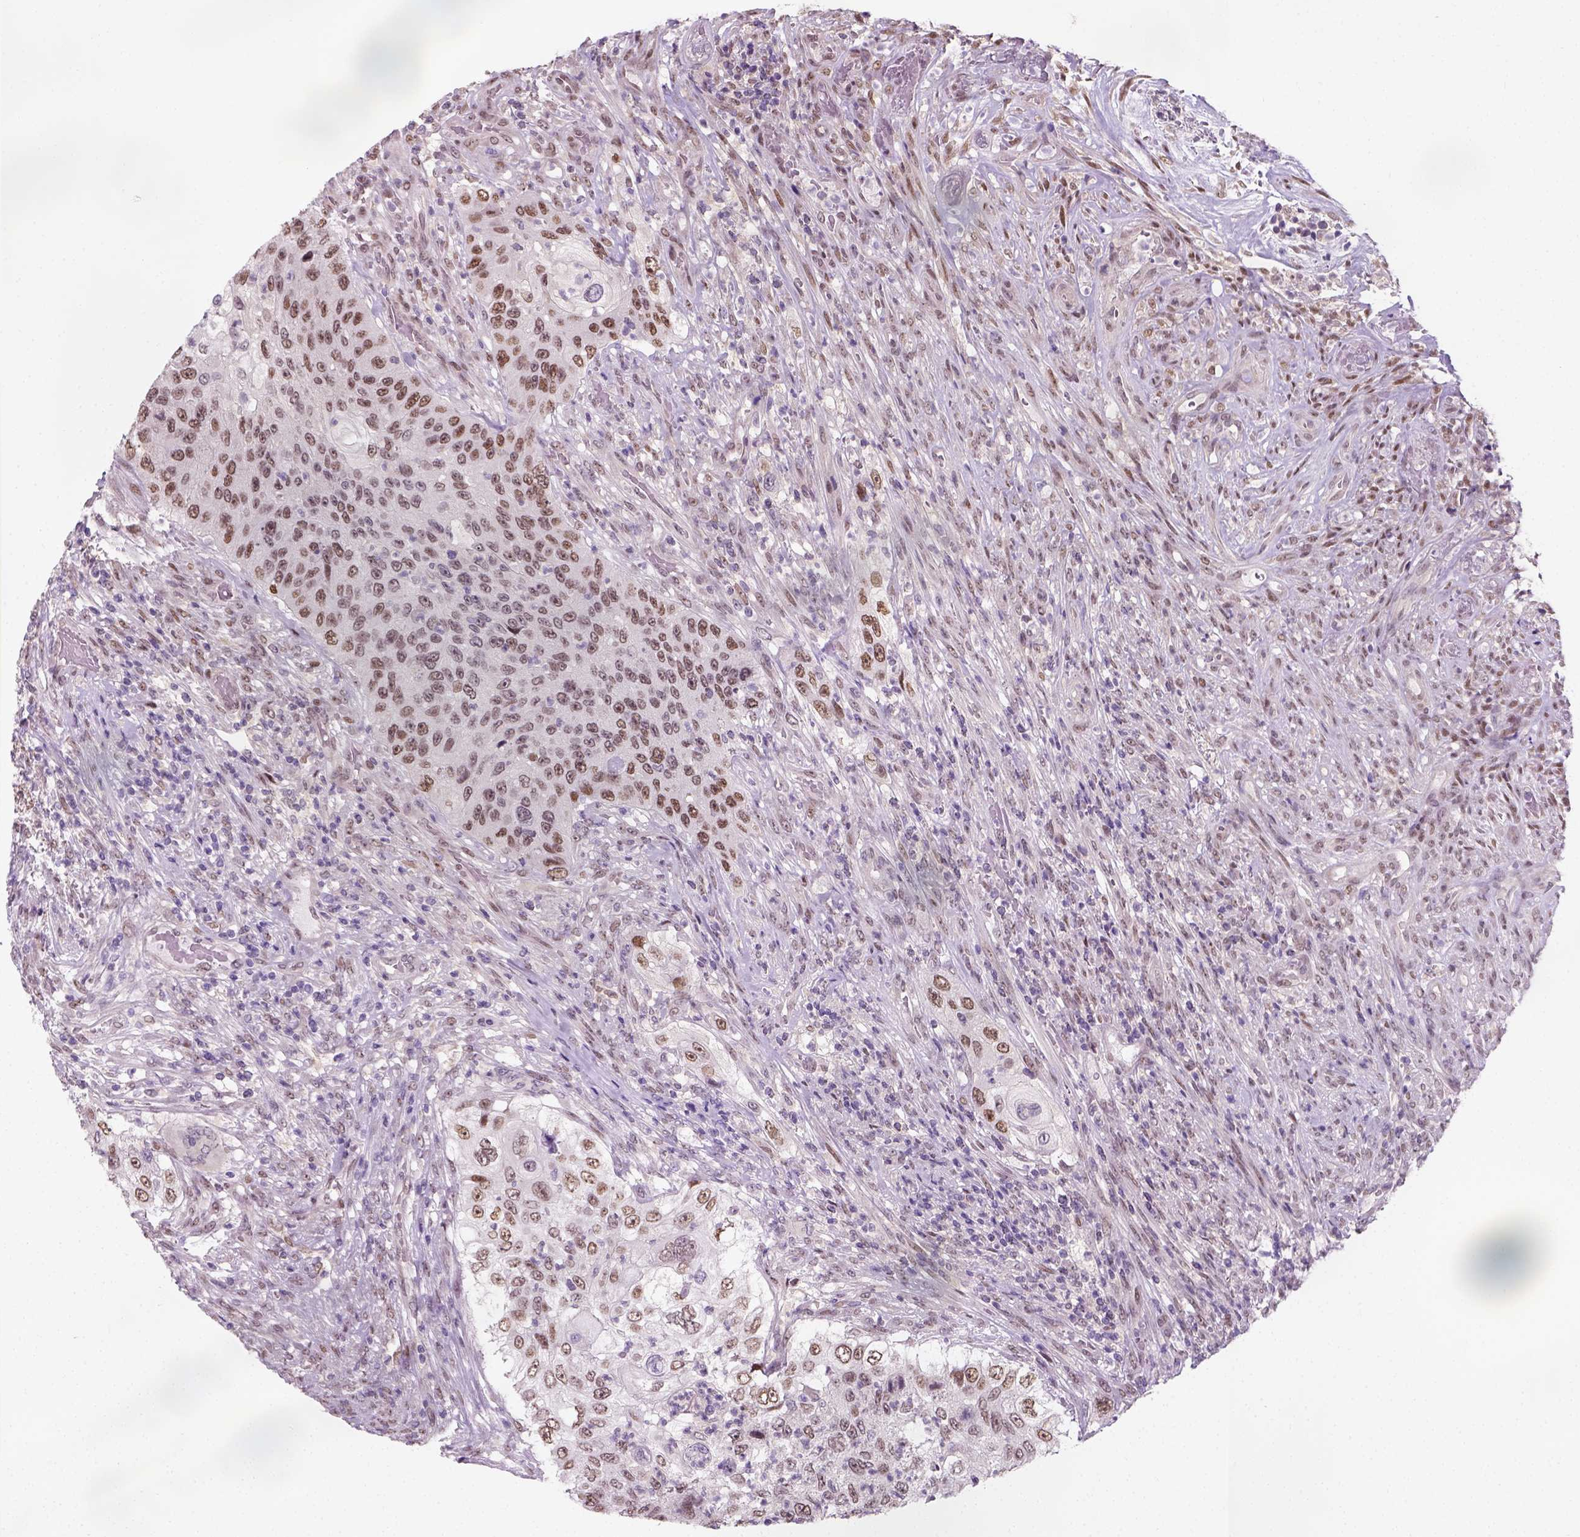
{"staining": {"intensity": "moderate", "quantity": ">75%", "location": "nuclear"}, "tissue": "urothelial cancer", "cell_type": "Tumor cells", "image_type": "cancer", "snomed": [{"axis": "morphology", "description": "Urothelial carcinoma, High grade"}, {"axis": "topography", "description": "Urinary bladder"}], "caption": "A medium amount of moderate nuclear staining is present in about >75% of tumor cells in urothelial carcinoma (high-grade) tissue.", "gene": "C1orf112", "patient": {"sex": "female", "age": 60}}